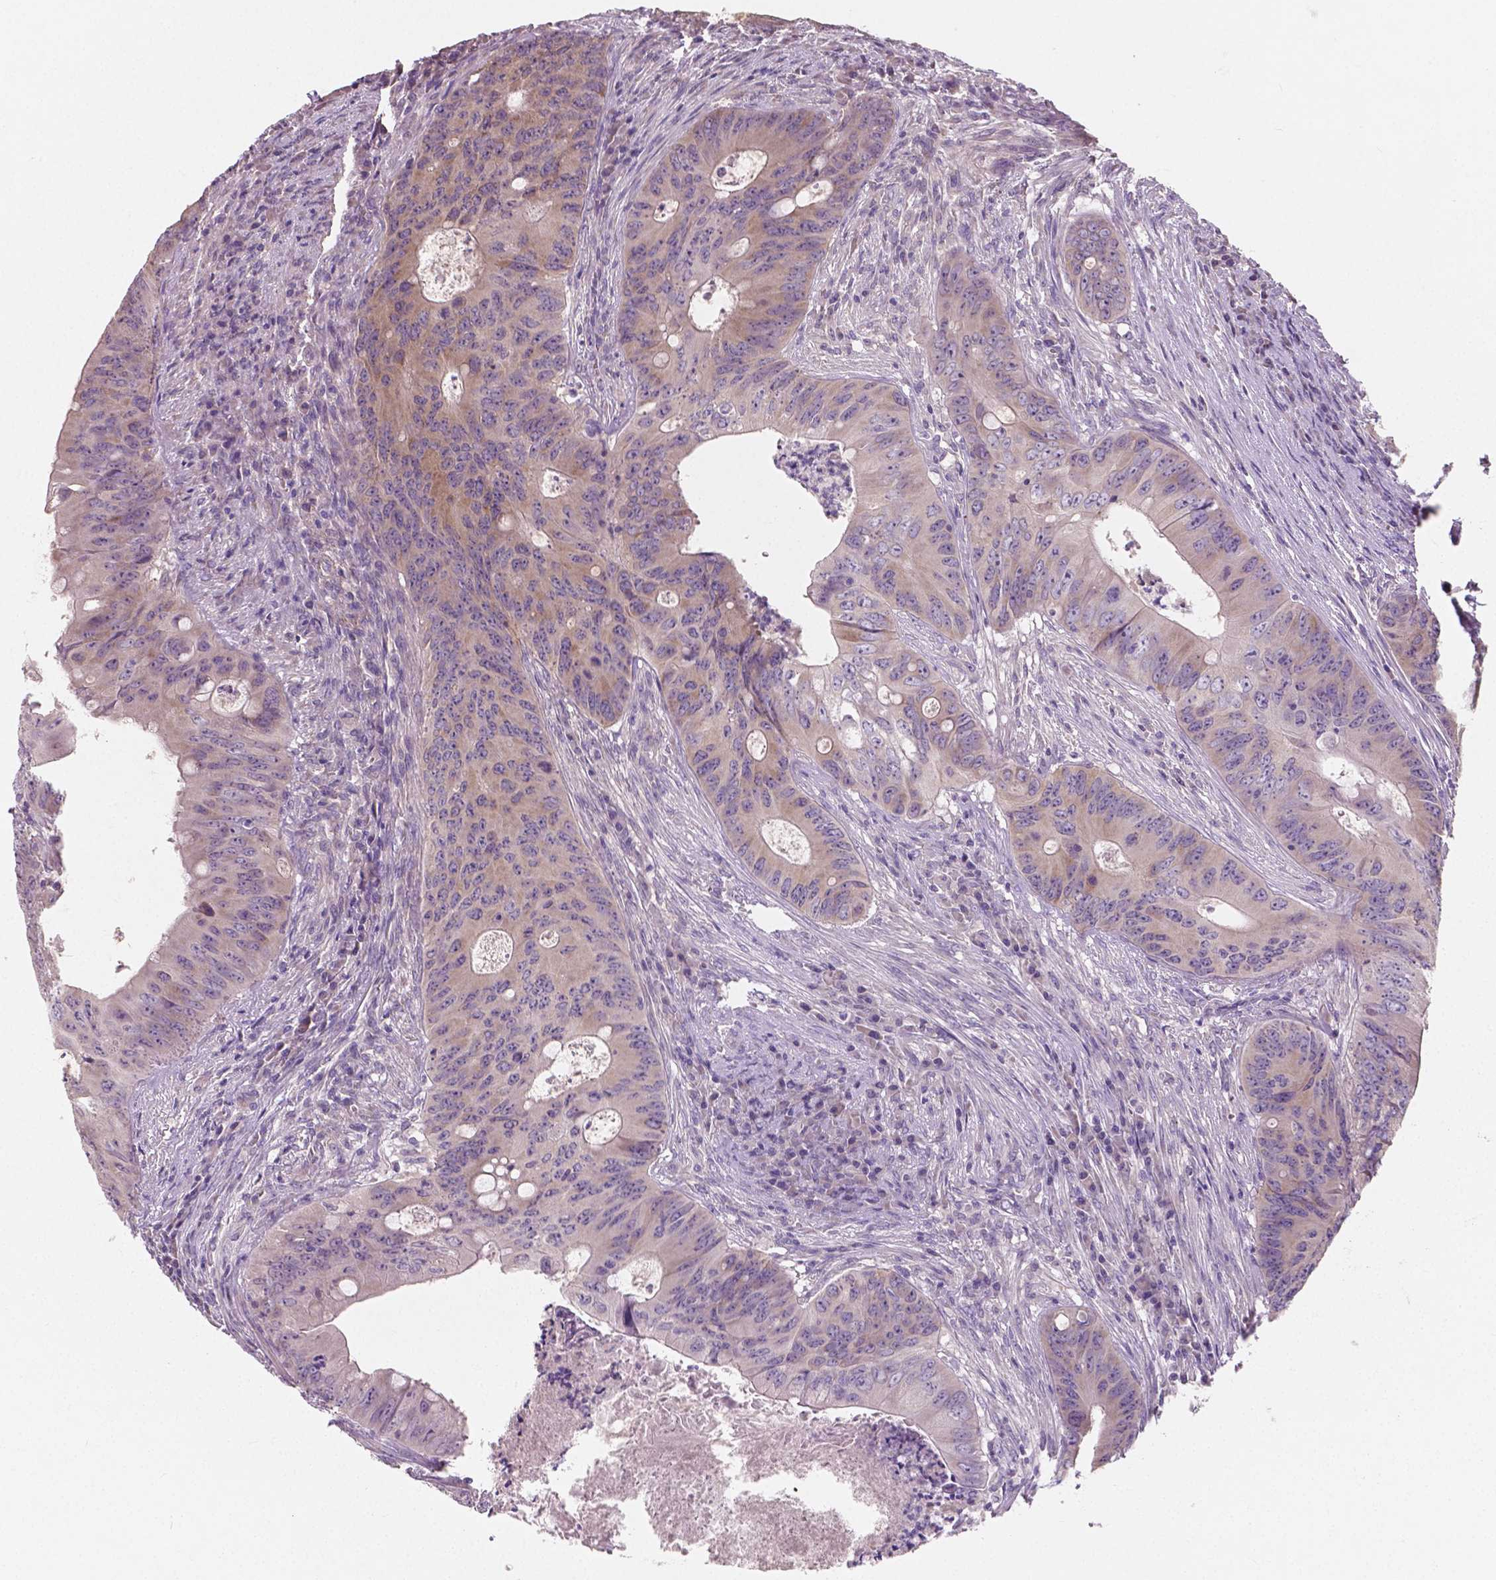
{"staining": {"intensity": "weak", "quantity": "<25%", "location": "cytoplasmic/membranous"}, "tissue": "colorectal cancer", "cell_type": "Tumor cells", "image_type": "cancer", "snomed": [{"axis": "morphology", "description": "Adenocarcinoma, NOS"}, {"axis": "topography", "description": "Colon"}], "caption": "A high-resolution image shows immunohistochemistry (IHC) staining of colorectal adenocarcinoma, which exhibits no significant staining in tumor cells. Brightfield microscopy of IHC stained with DAB (3,3'-diaminobenzidine) (brown) and hematoxylin (blue), captured at high magnification.", "gene": "LSM14B", "patient": {"sex": "female", "age": 74}}